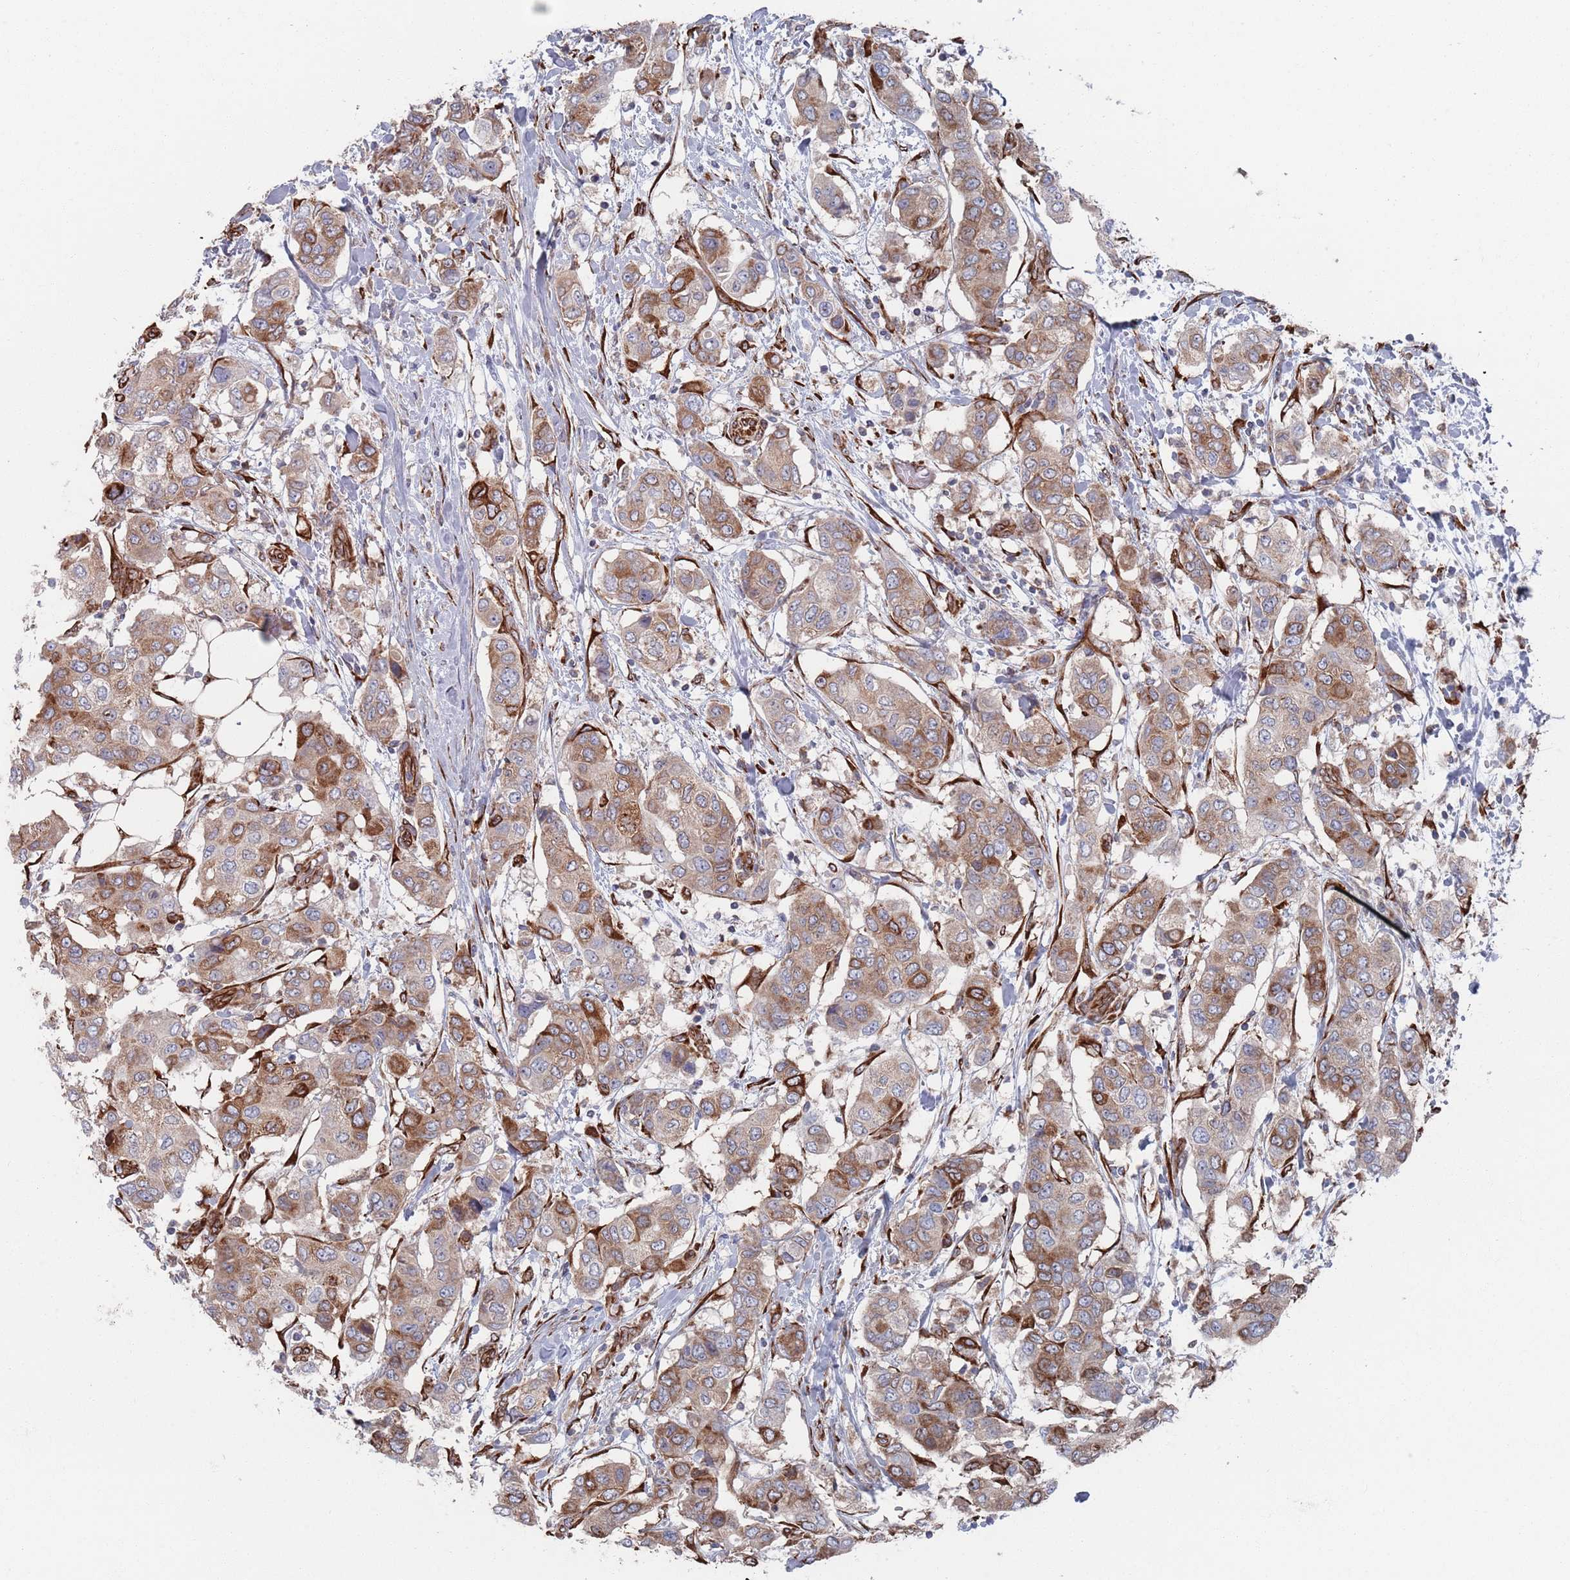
{"staining": {"intensity": "strong", "quantity": "<25%", "location": "cytoplasmic/membranous"}, "tissue": "breast cancer", "cell_type": "Tumor cells", "image_type": "cancer", "snomed": [{"axis": "morphology", "description": "Lobular carcinoma"}, {"axis": "topography", "description": "Breast"}], "caption": "Immunohistochemical staining of human breast cancer demonstrates strong cytoplasmic/membranous protein staining in about <25% of tumor cells.", "gene": "CCDC106", "patient": {"sex": "female", "age": 51}}